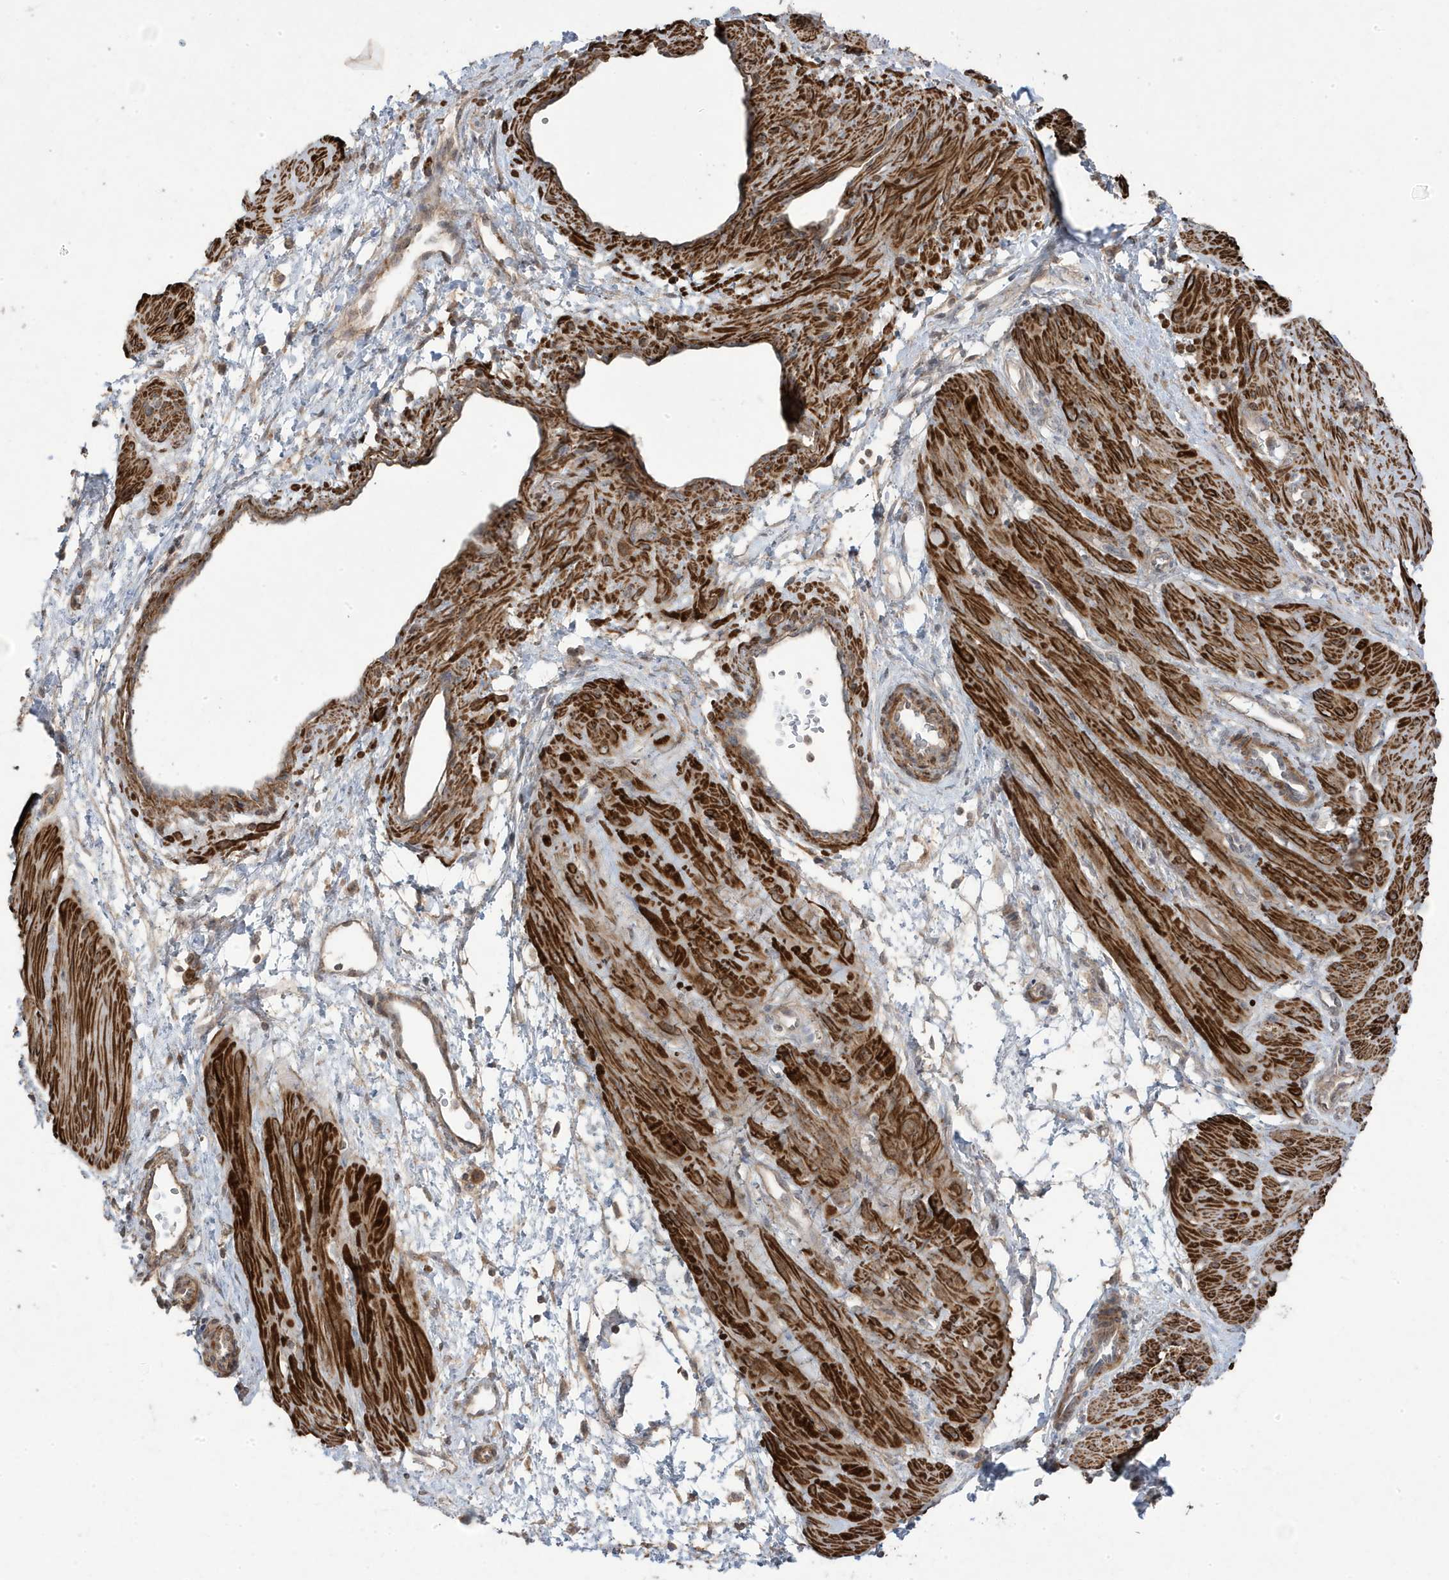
{"staining": {"intensity": "strong", "quantity": ">75%", "location": "cytoplasmic/membranous"}, "tissue": "smooth muscle", "cell_type": "Smooth muscle cells", "image_type": "normal", "snomed": [{"axis": "morphology", "description": "Normal tissue, NOS"}, {"axis": "topography", "description": "Endometrium"}], "caption": "This is a histology image of IHC staining of normal smooth muscle, which shows strong staining in the cytoplasmic/membranous of smooth muscle cells.", "gene": "CETN3", "patient": {"sex": "female", "age": 33}}